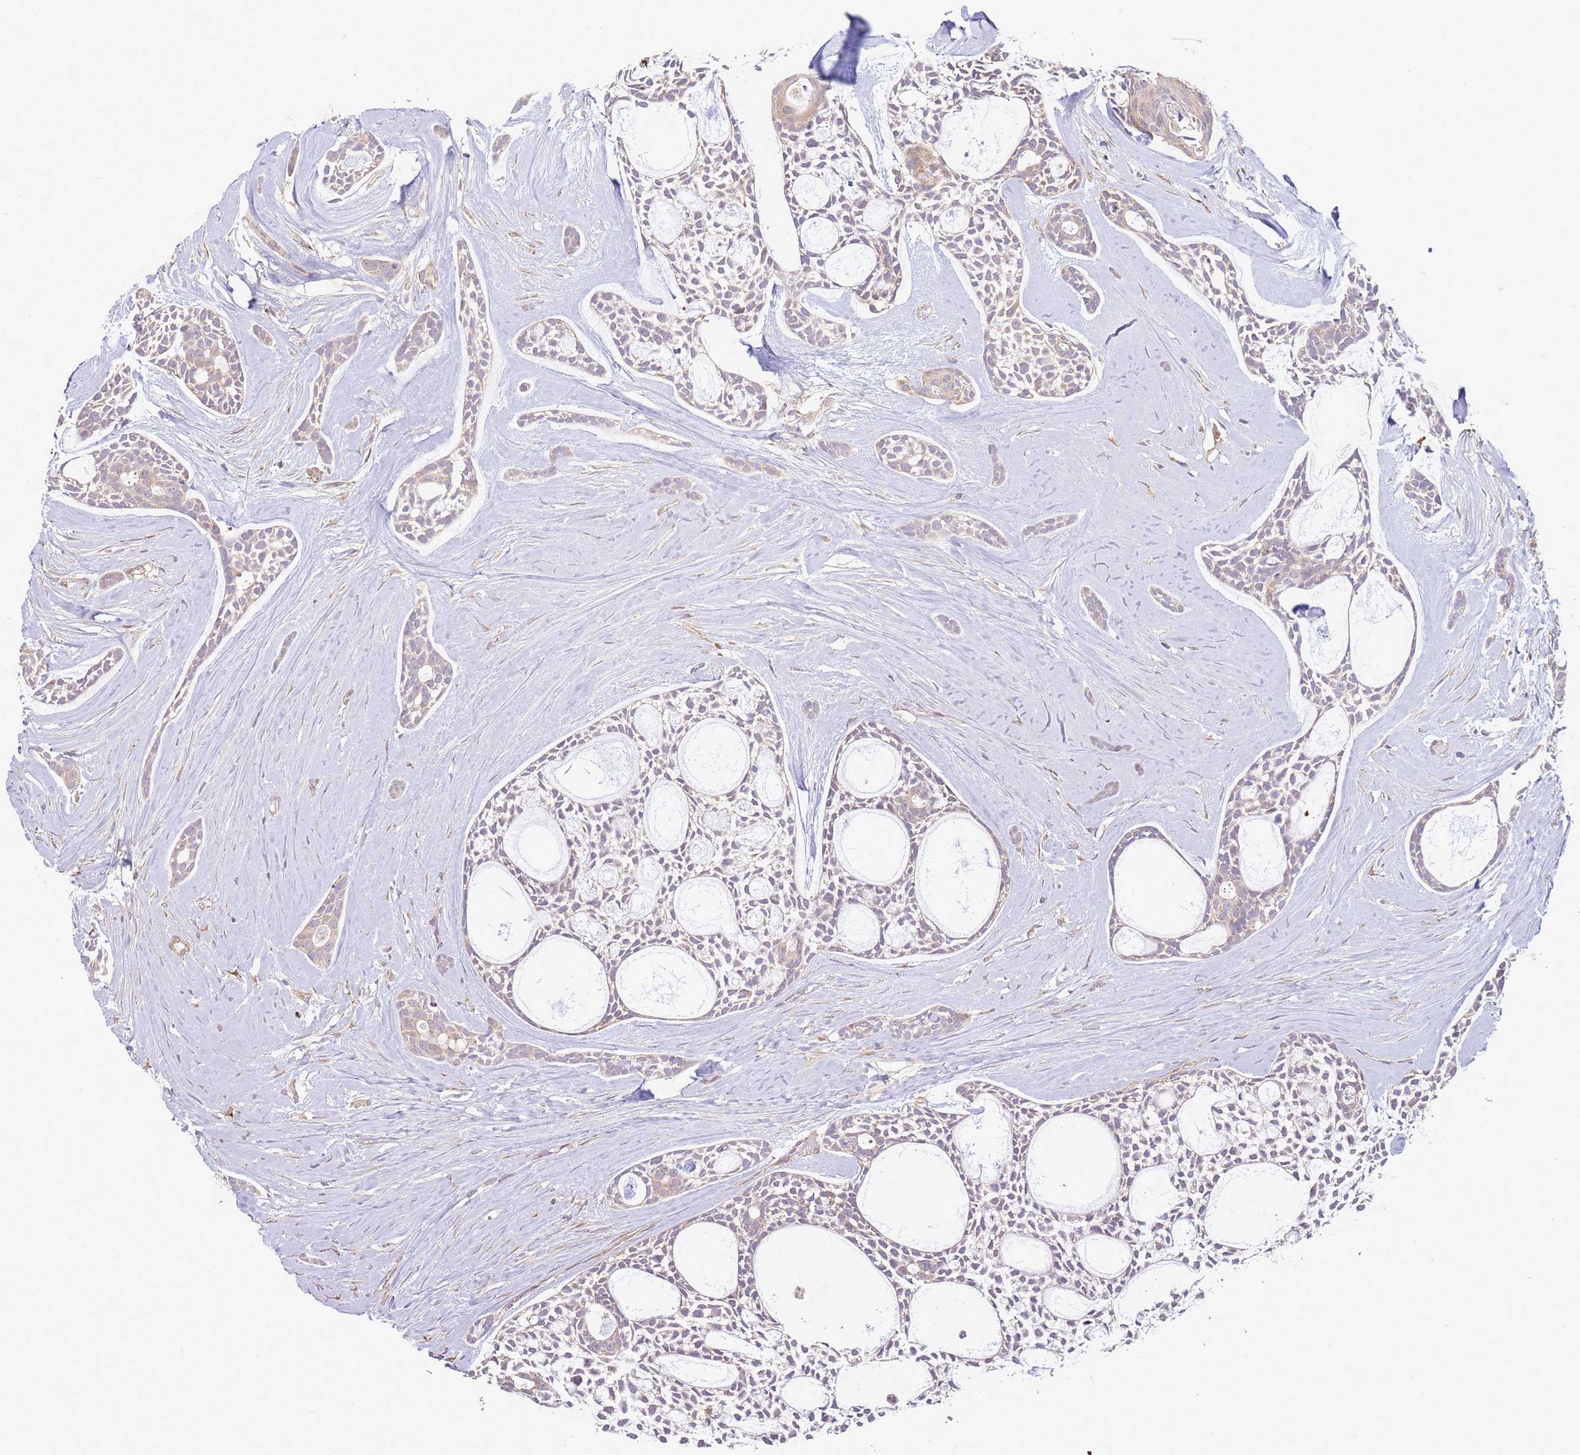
{"staining": {"intensity": "weak", "quantity": "<25%", "location": "cytoplasmic/membranous"}, "tissue": "head and neck cancer", "cell_type": "Tumor cells", "image_type": "cancer", "snomed": [{"axis": "morphology", "description": "Adenocarcinoma, NOS"}, {"axis": "topography", "description": "Subcutis"}, {"axis": "topography", "description": "Head-Neck"}], "caption": "Tumor cells show no significant protein positivity in head and neck cancer.", "gene": "SCARA3", "patient": {"sex": "female", "age": 73}}